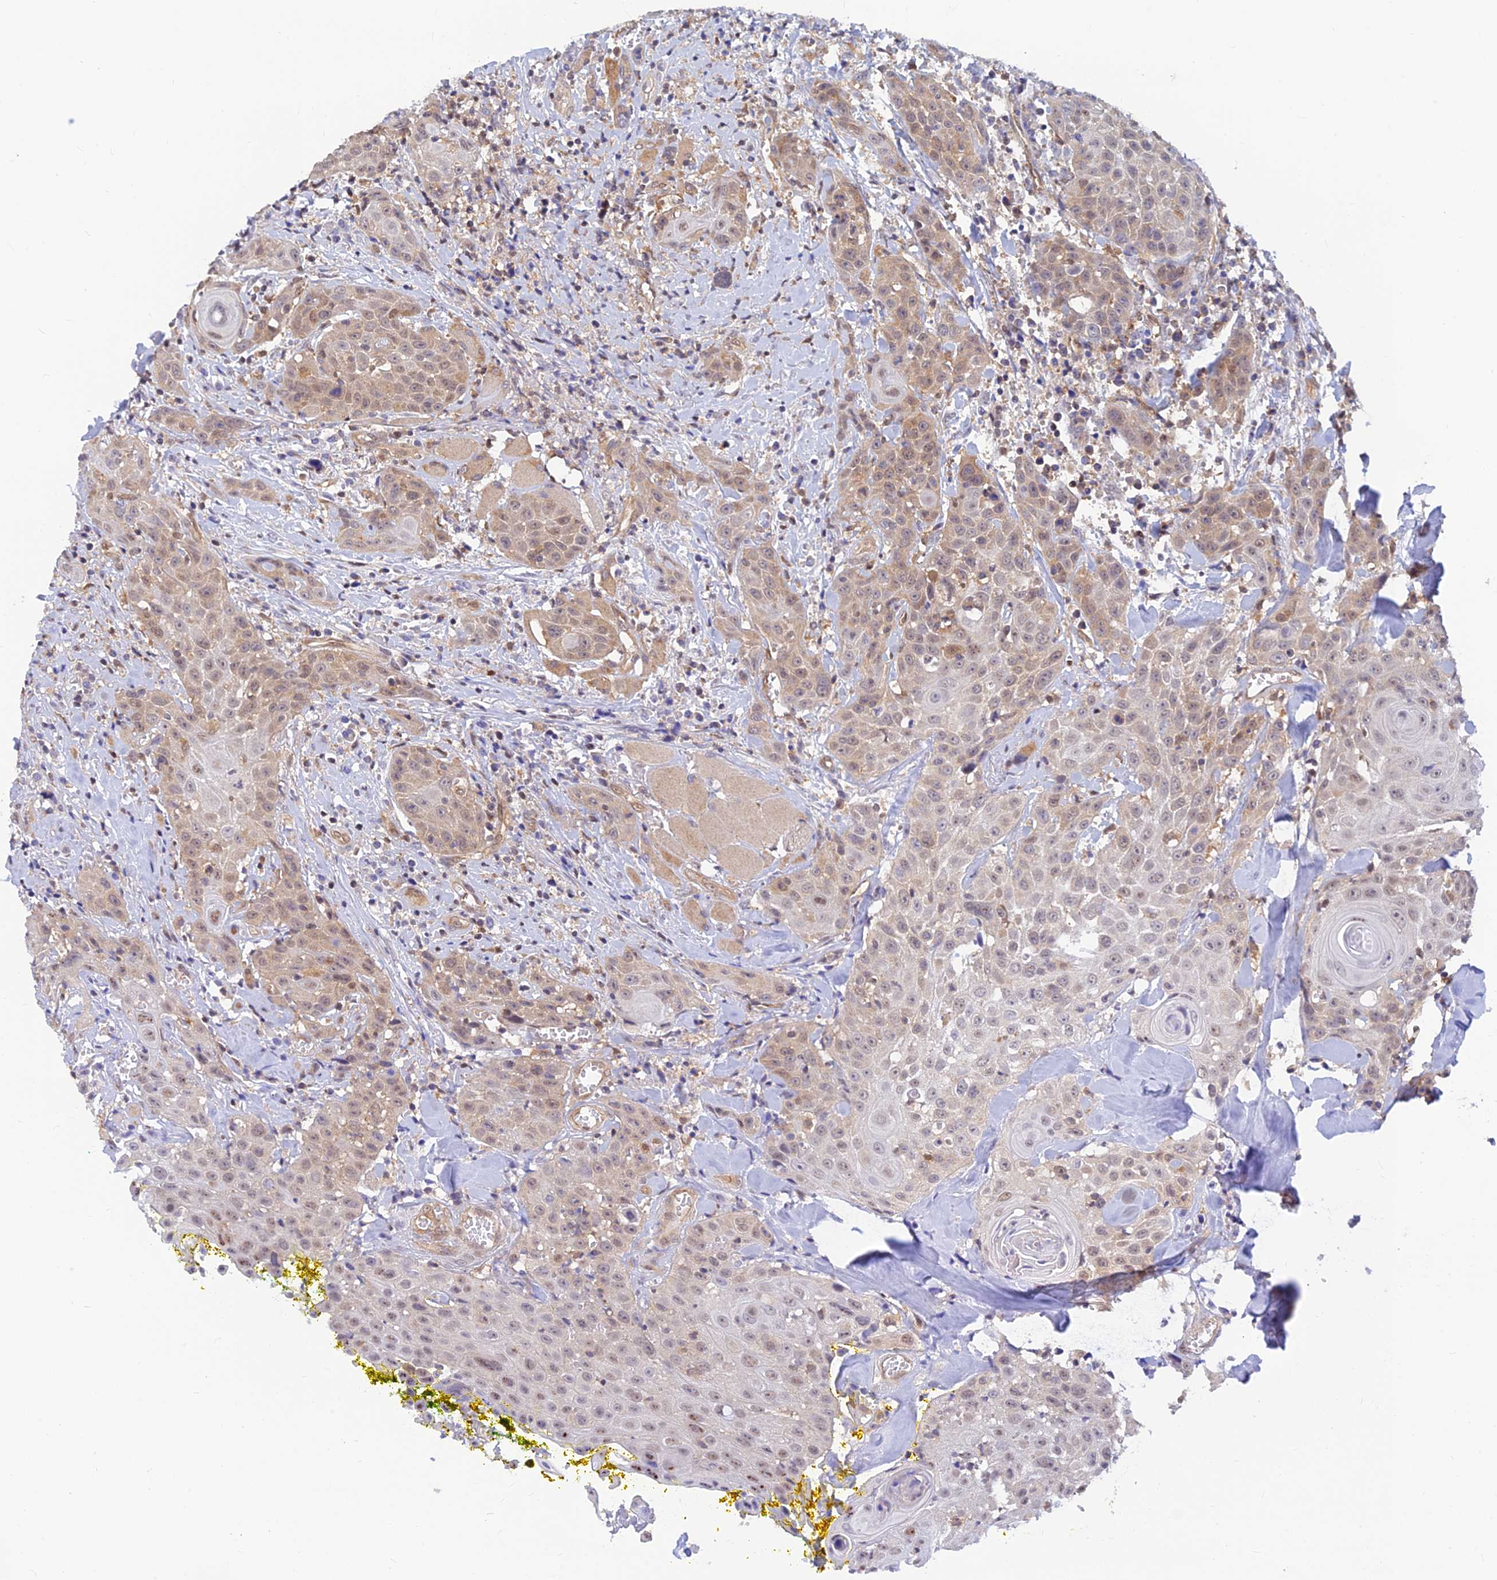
{"staining": {"intensity": "weak", "quantity": "25%-75%", "location": "cytoplasmic/membranous"}, "tissue": "head and neck cancer", "cell_type": "Tumor cells", "image_type": "cancer", "snomed": [{"axis": "morphology", "description": "Squamous cell carcinoma, NOS"}, {"axis": "topography", "description": "Oral tissue"}, {"axis": "topography", "description": "Head-Neck"}], "caption": "Immunohistochemical staining of head and neck squamous cell carcinoma exhibits low levels of weak cytoplasmic/membranous staining in about 25%-75% of tumor cells.", "gene": "LYSMD2", "patient": {"sex": "female", "age": 82}}